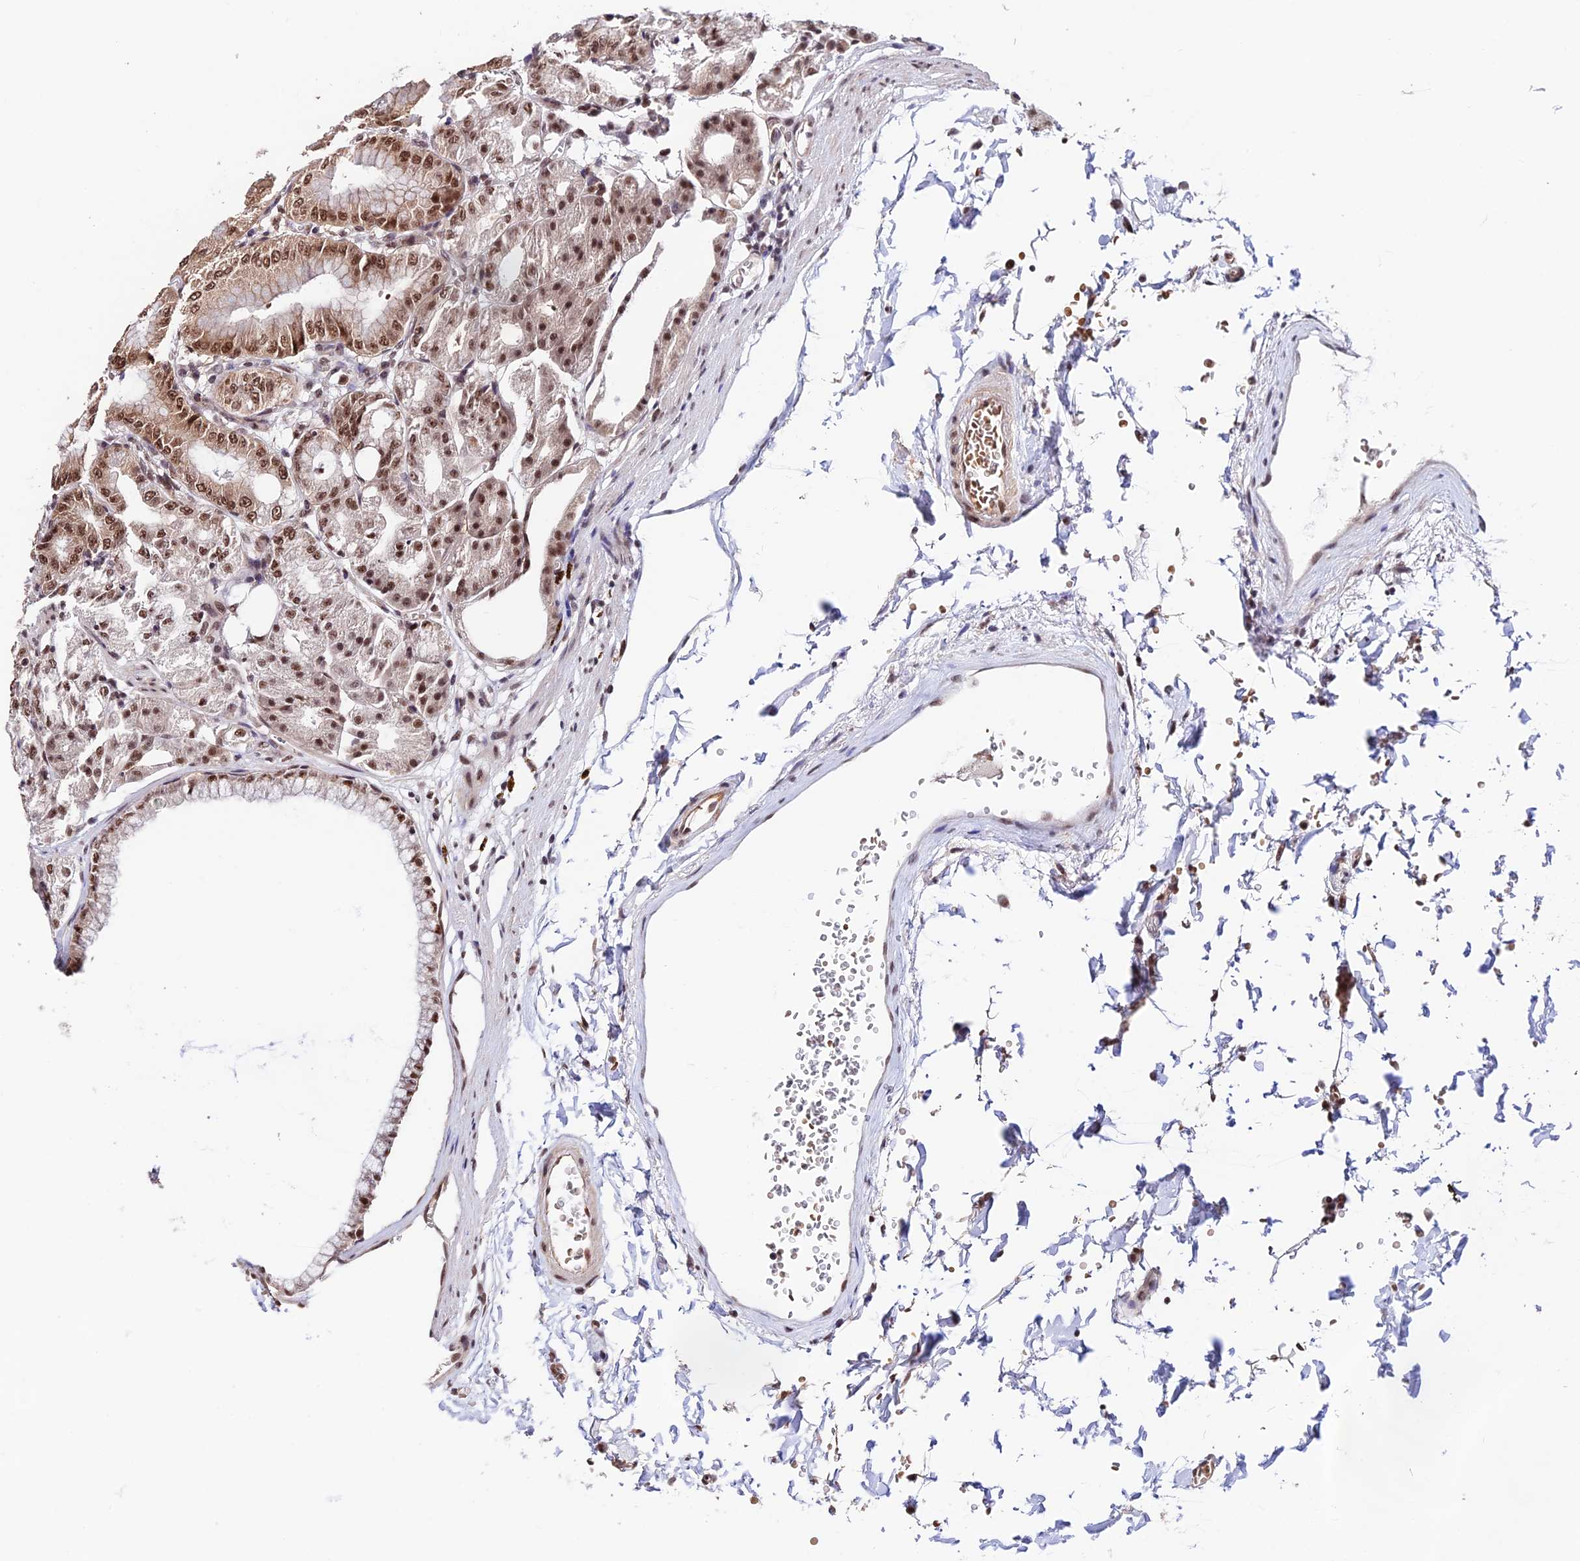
{"staining": {"intensity": "strong", "quantity": ">75%", "location": "nuclear"}, "tissue": "stomach", "cell_type": "Glandular cells", "image_type": "normal", "snomed": [{"axis": "morphology", "description": "Normal tissue, NOS"}, {"axis": "topography", "description": "Stomach, lower"}], "caption": "A brown stain shows strong nuclear expression of a protein in glandular cells of unremarkable stomach. Using DAB (3,3'-diaminobenzidine) (brown) and hematoxylin (blue) stains, captured at high magnification using brightfield microscopy.", "gene": "RBM42", "patient": {"sex": "male", "age": 71}}